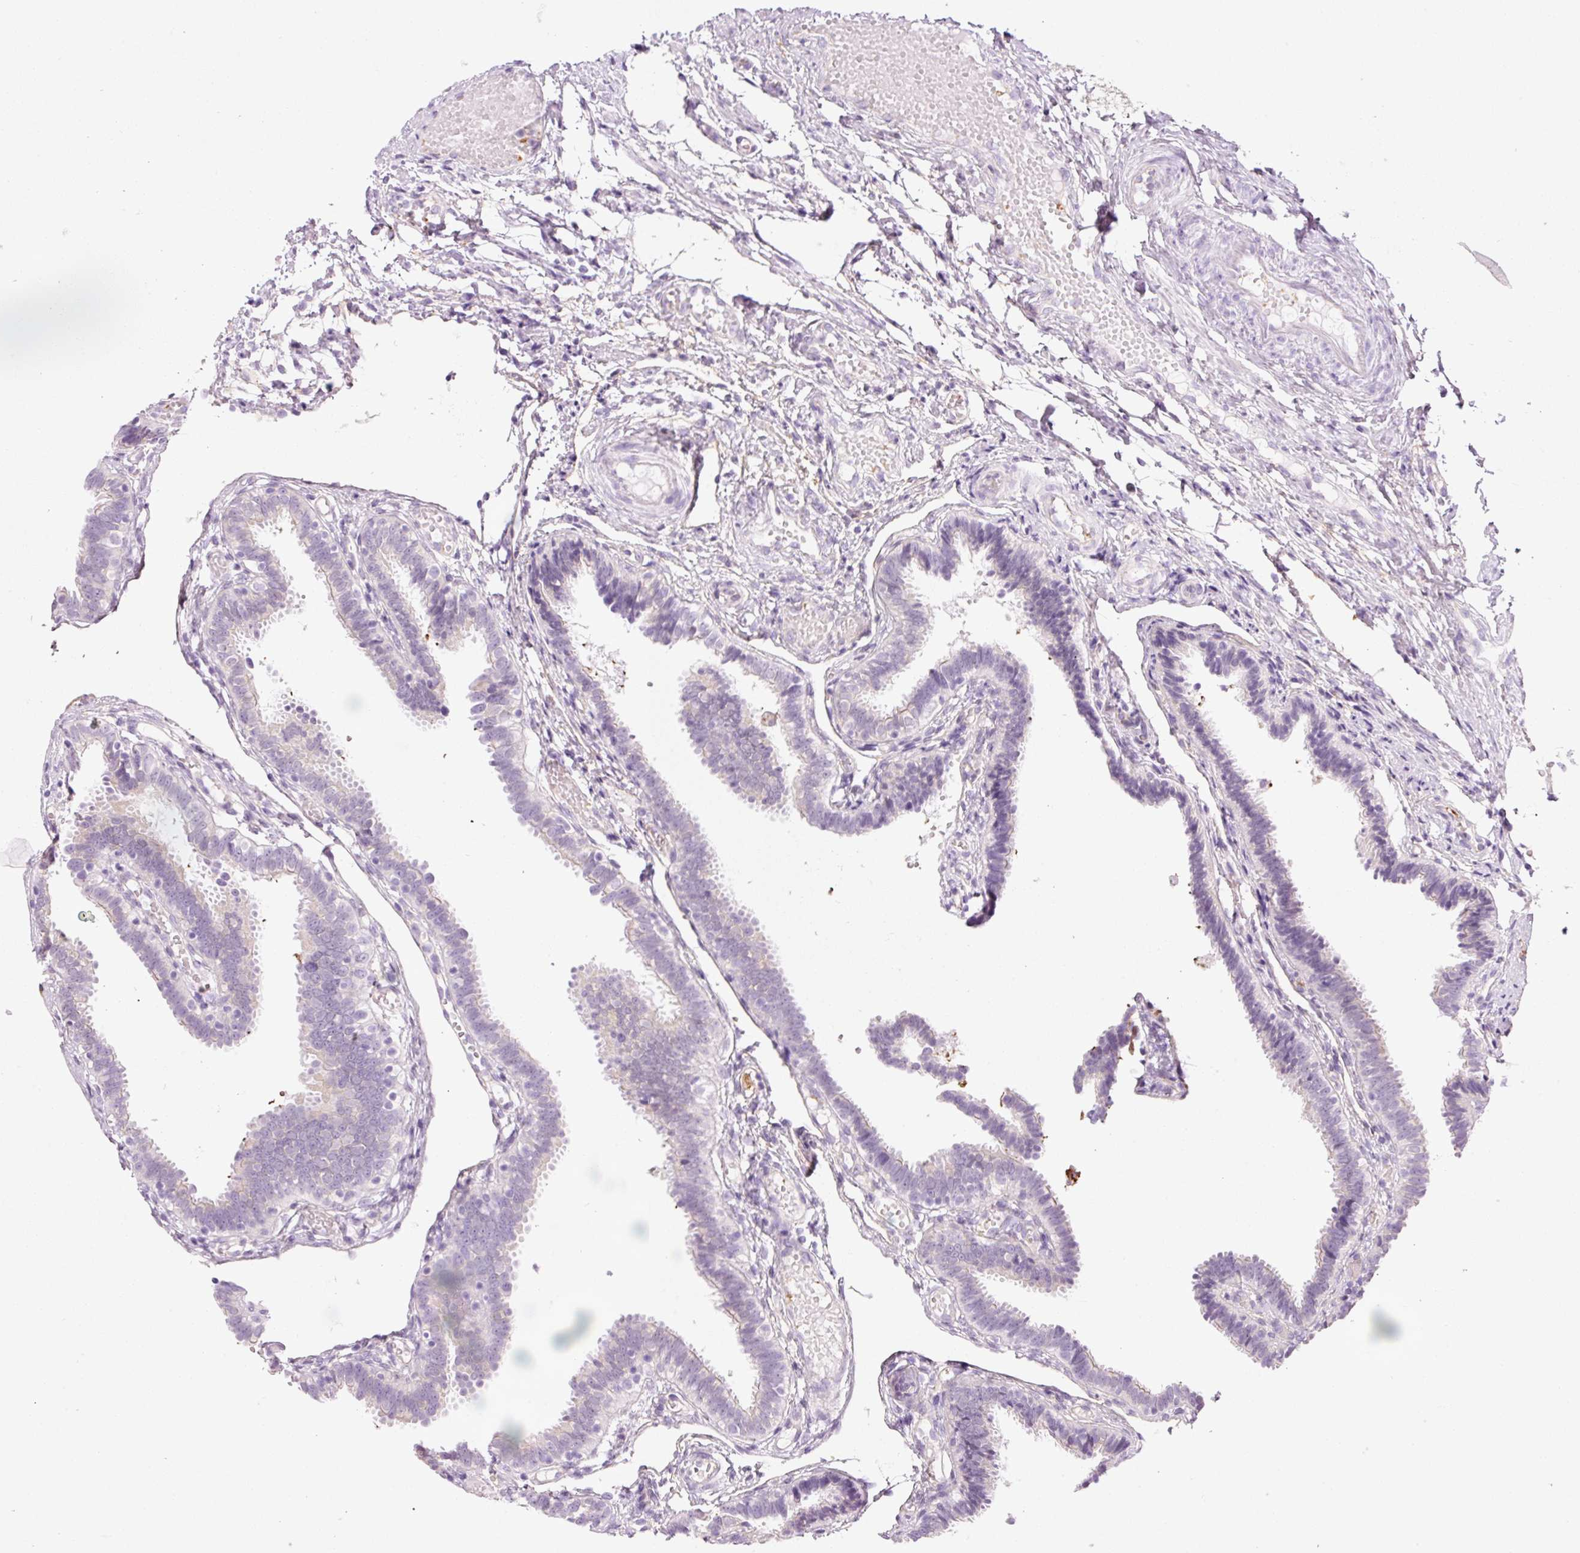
{"staining": {"intensity": "moderate", "quantity": "<25%", "location": "cytoplasmic/membranous"}, "tissue": "fallopian tube", "cell_type": "Glandular cells", "image_type": "normal", "snomed": [{"axis": "morphology", "description": "Normal tissue, NOS"}, {"axis": "topography", "description": "Fallopian tube"}], "caption": "A low amount of moderate cytoplasmic/membranous staining is identified in about <25% of glandular cells in unremarkable fallopian tube. (IHC, brightfield microscopy, high magnification).", "gene": "HSPA4L", "patient": {"sex": "female", "age": 37}}